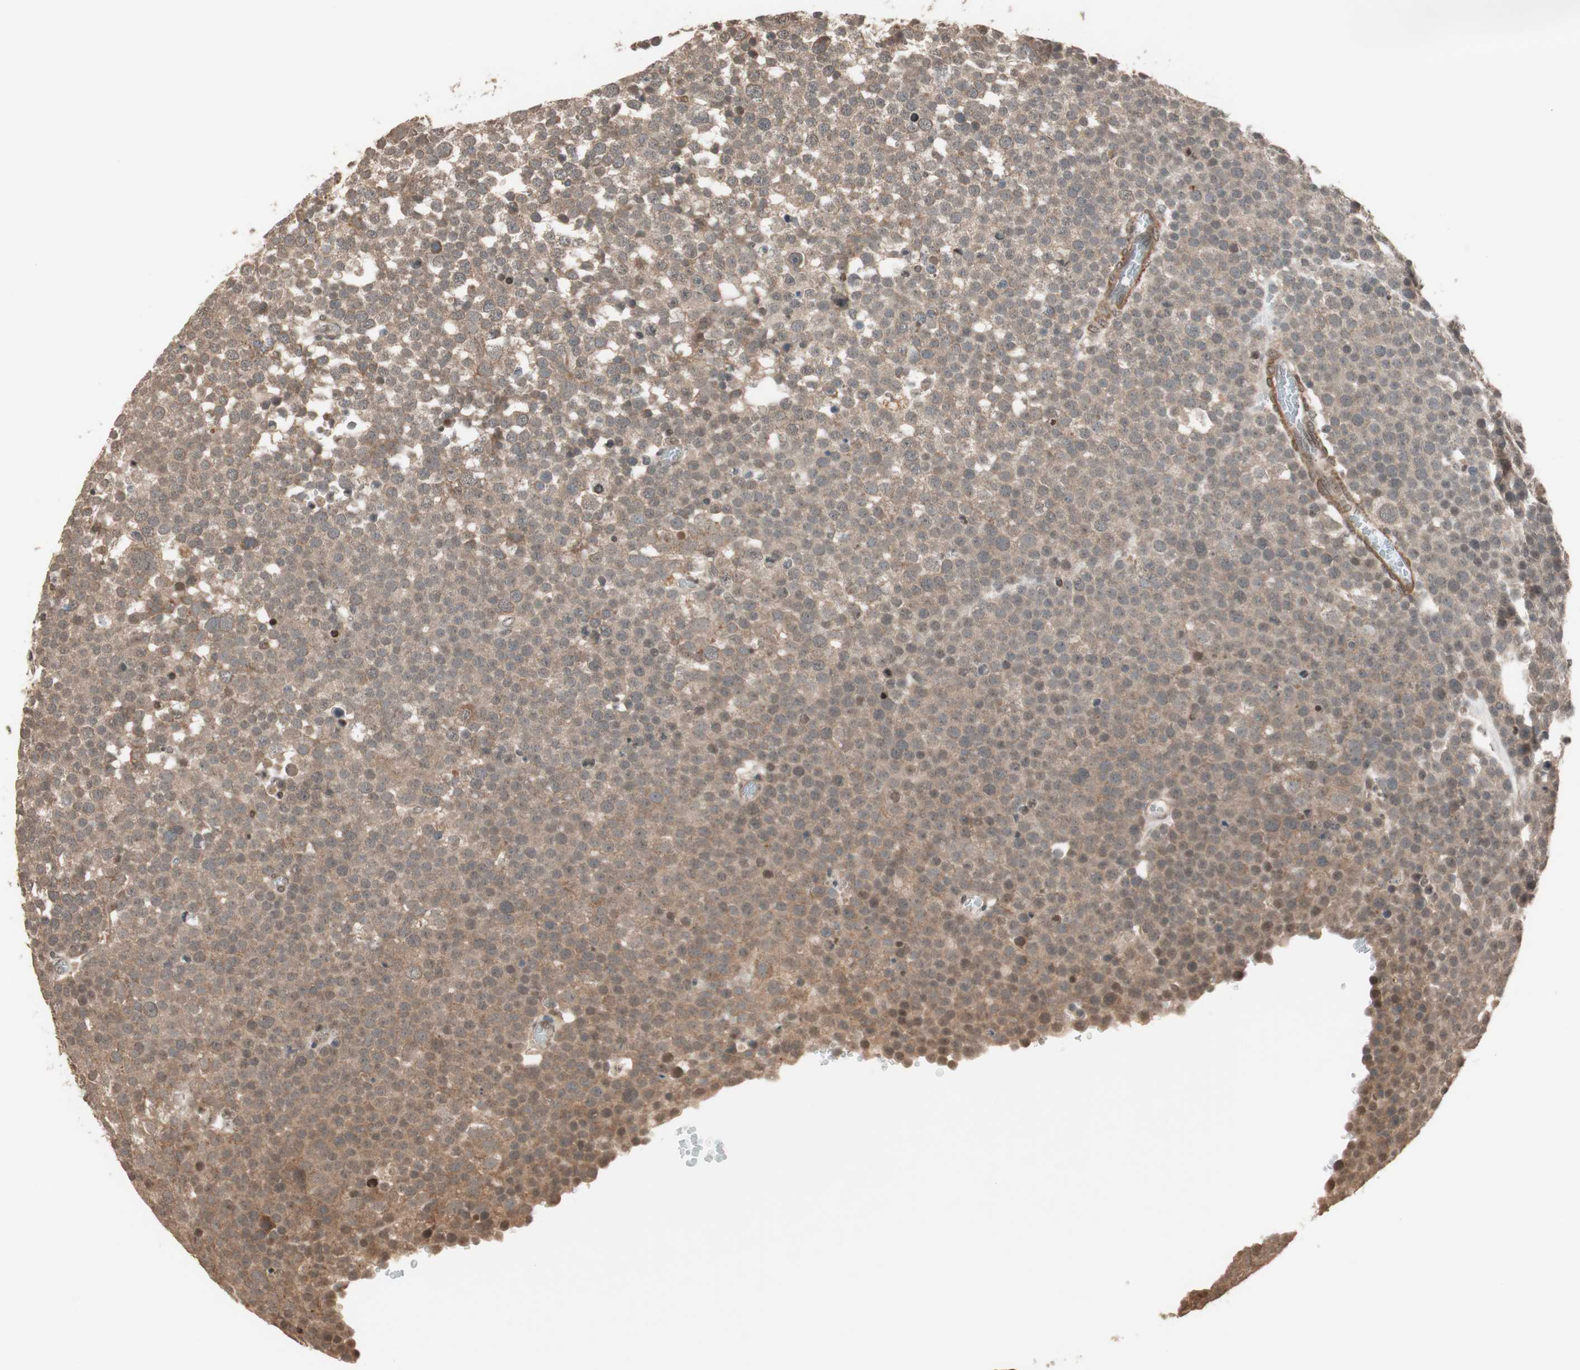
{"staining": {"intensity": "weak", "quantity": ">75%", "location": "cytoplasmic/membranous,nuclear"}, "tissue": "testis cancer", "cell_type": "Tumor cells", "image_type": "cancer", "snomed": [{"axis": "morphology", "description": "Seminoma, NOS"}, {"axis": "topography", "description": "Testis"}], "caption": "This is a photomicrograph of IHC staining of seminoma (testis), which shows weak staining in the cytoplasmic/membranous and nuclear of tumor cells.", "gene": "DRAP1", "patient": {"sex": "male", "age": 71}}